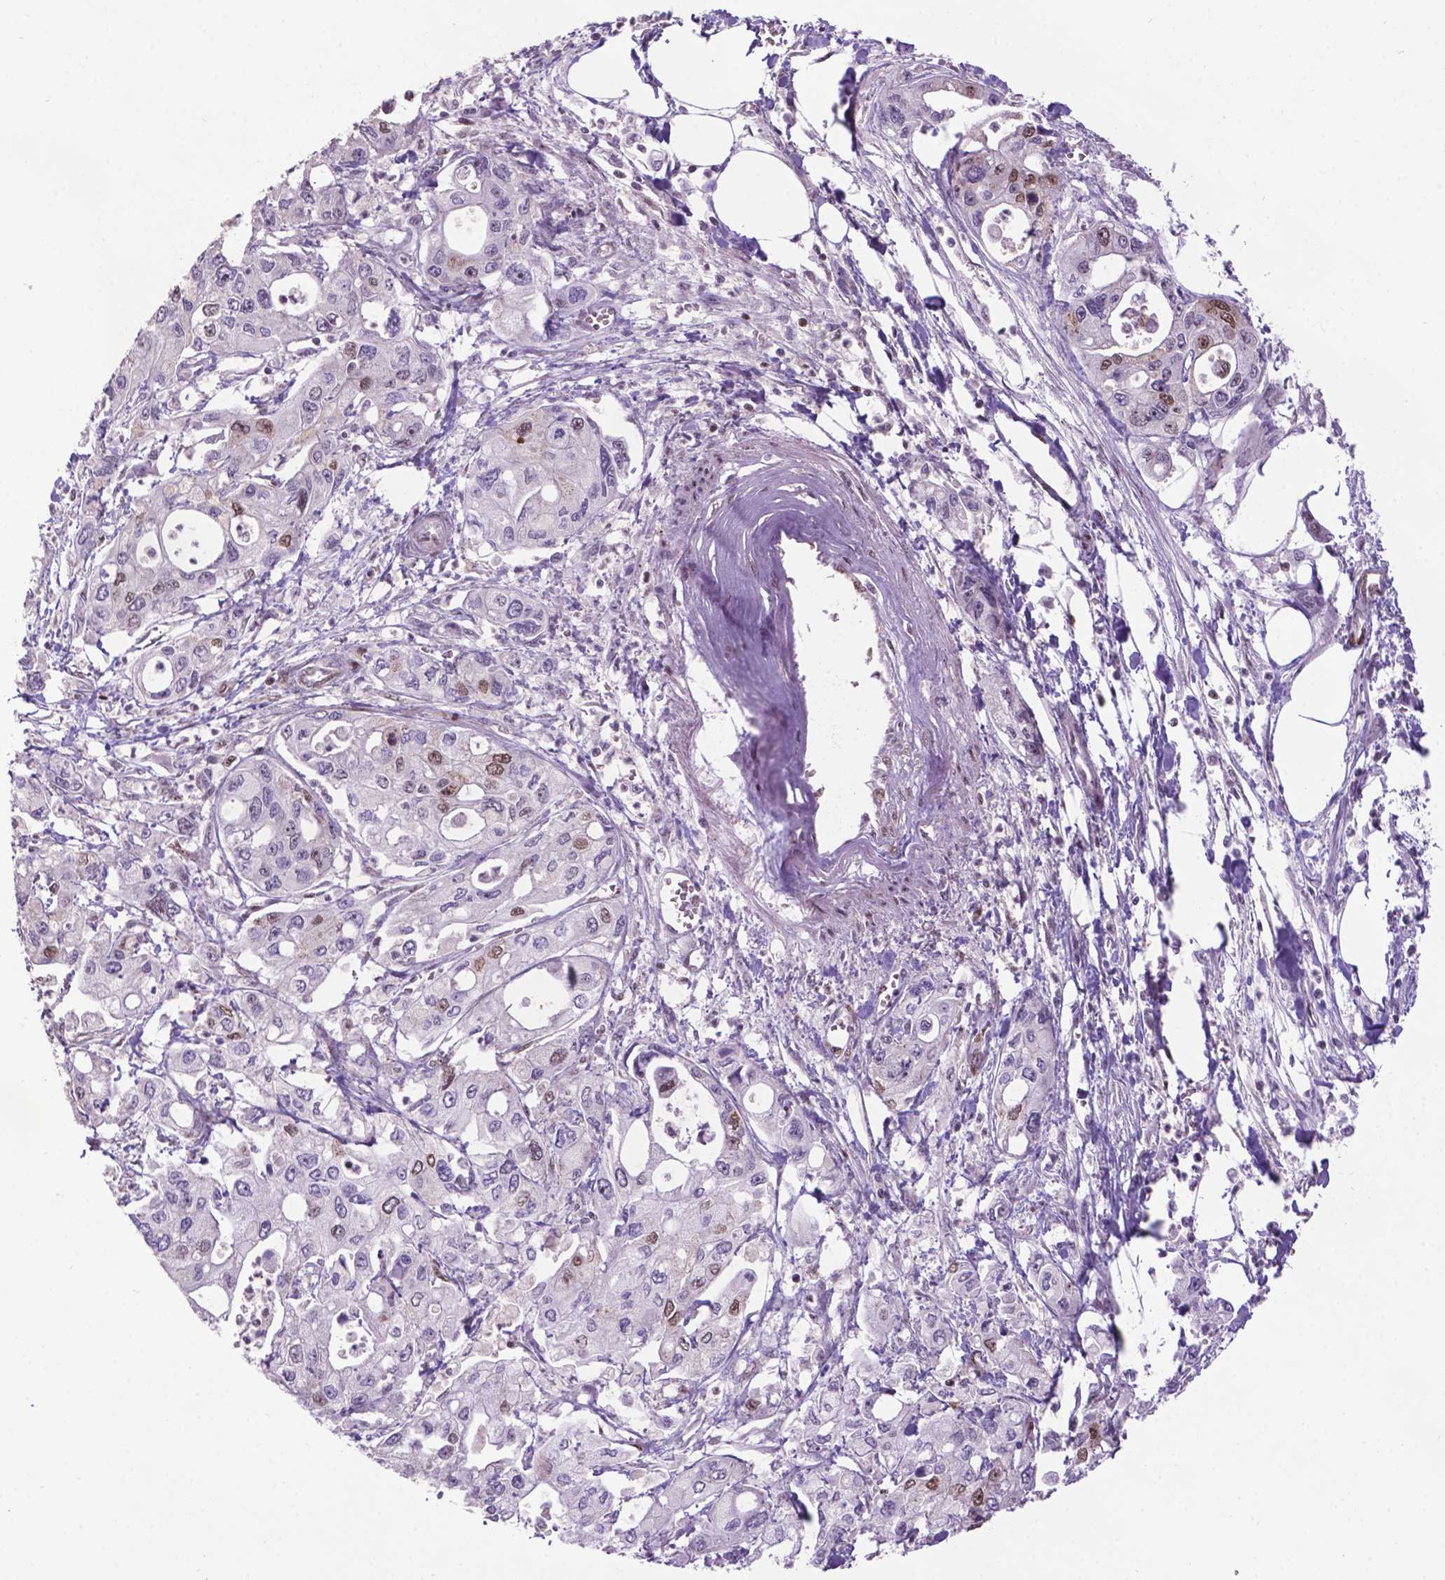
{"staining": {"intensity": "moderate", "quantity": "<25%", "location": "nuclear"}, "tissue": "pancreatic cancer", "cell_type": "Tumor cells", "image_type": "cancer", "snomed": [{"axis": "morphology", "description": "Adenocarcinoma, NOS"}, {"axis": "topography", "description": "Pancreas"}], "caption": "DAB immunohistochemical staining of human adenocarcinoma (pancreatic) displays moderate nuclear protein positivity in approximately <25% of tumor cells. (DAB (3,3'-diaminobenzidine) = brown stain, brightfield microscopy at high magnification).", "gene": "CSNK2A1", "patient": {"sex": "male", "age": 70}}